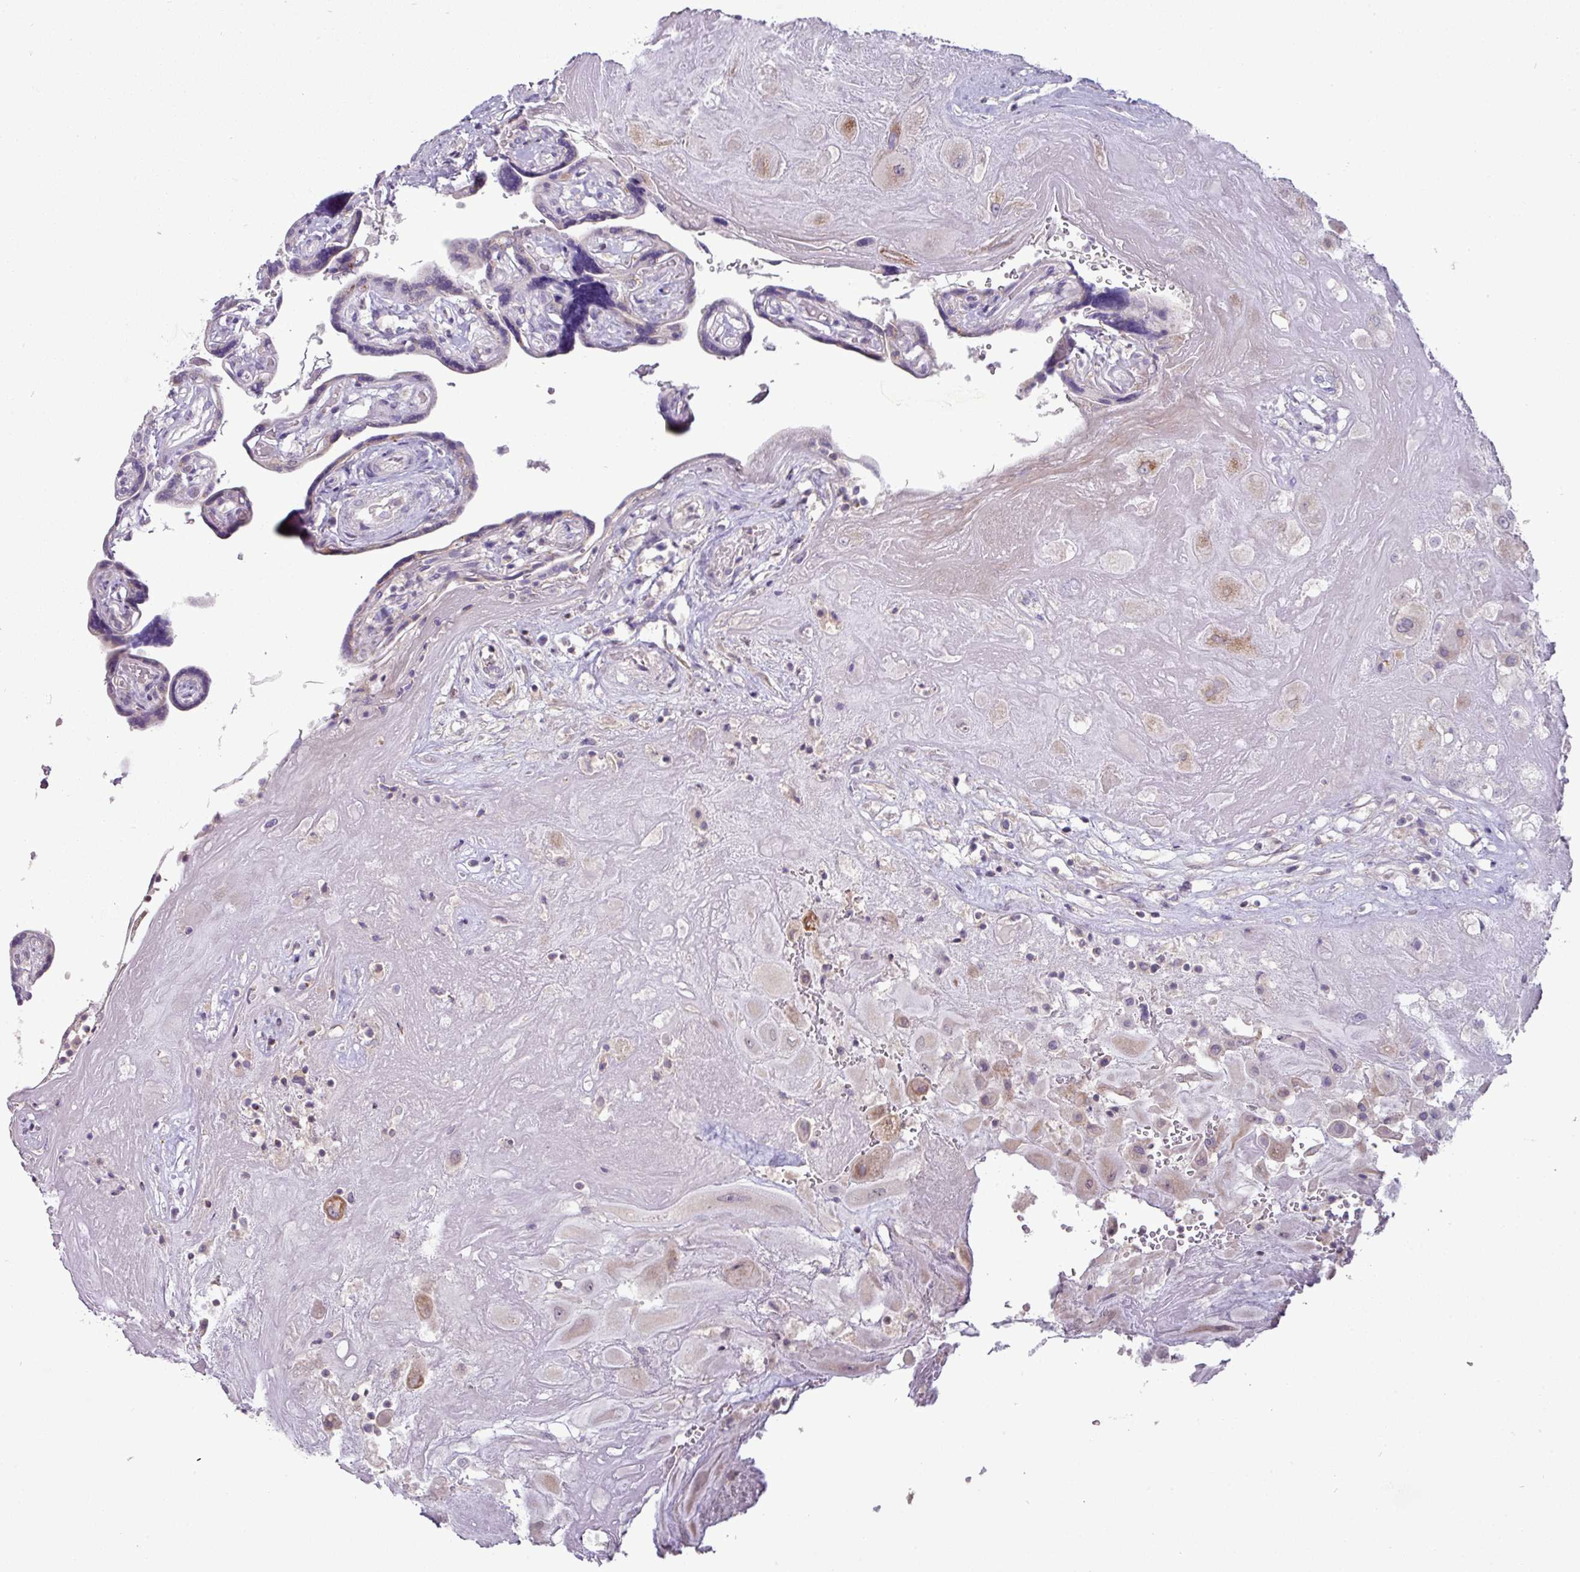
{"staining": {"intensity": "moderate", "quantity": "25%-75%", "location": "cytoplasmic/membranous"}, "tissue": "placenta", "cell_type": "Decidual cells", "image_type": "normal", "snomed": [{"axis": "morphology", "description": "Normal tissue, NOS"}, {"axis": "topography", "description": "Placenta"}], "caption": "Immunohistochemical staining of normal human placenta demonstrates 25%-75% levels of moderate cytoplasmic/membranous protein expression in about 25%-75% of decidual cells.", "gene": "TRAPPC1", "patient": {"sex": "female", "age": 32}}